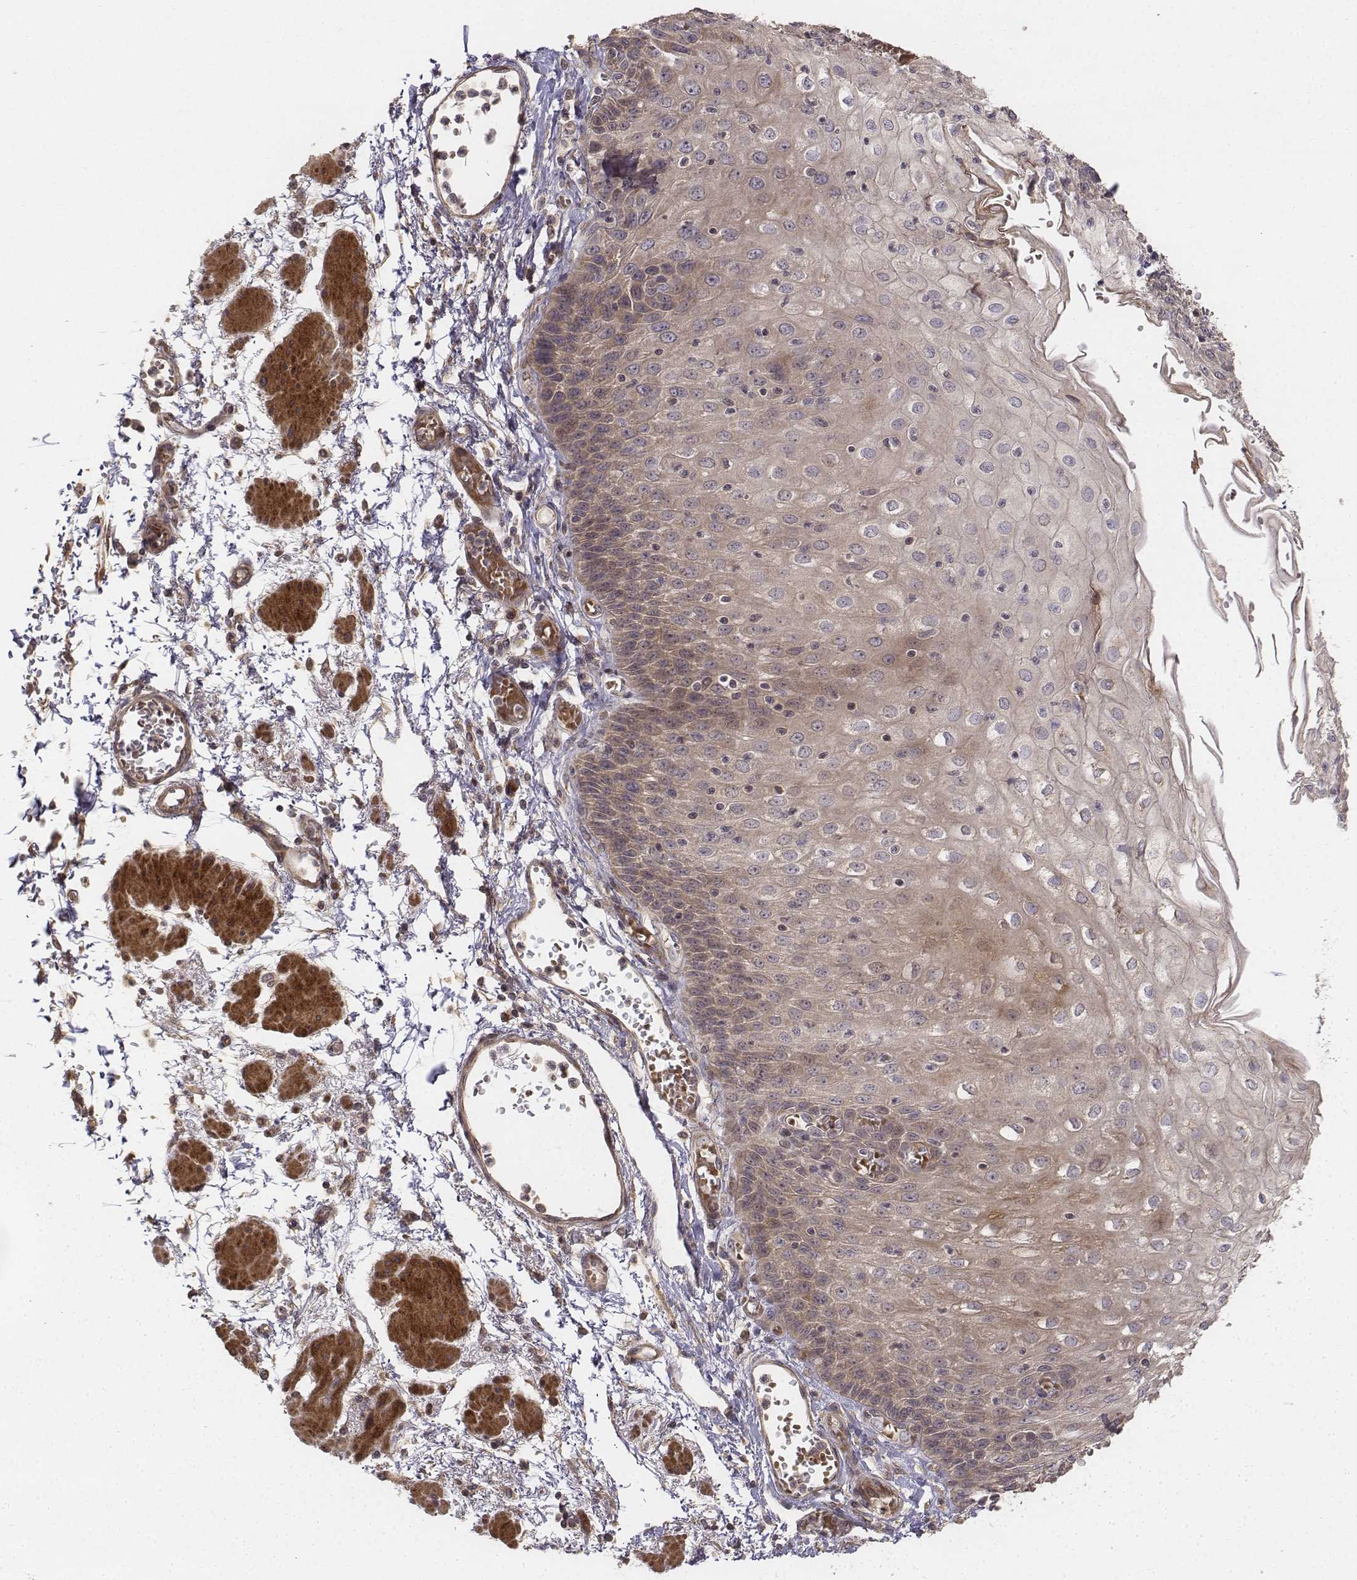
{"staining": {"intensity": "weak", "quantity": "25%-75%", "location": "cytoplasmic/membranous"}, "tissue": "esophagus", "cell_type": "Squamous epithelial cells", "image_type": "normal", "snomed": [{"axis": "morphology", "description": "Normal tissue, NOS"}, {"axis": "morphology", "description": "Adenocarcinoma, NOS"}, {"axis": "topography", "description": "Esophagus"}], "caption": "Normal esophagus displays weak cytoplasmic/membranous staining in approximately 25%-75% of squamous epithelial cells.", "gene": "FBXO21", "patient": {"sex": "male", "age": 81}}